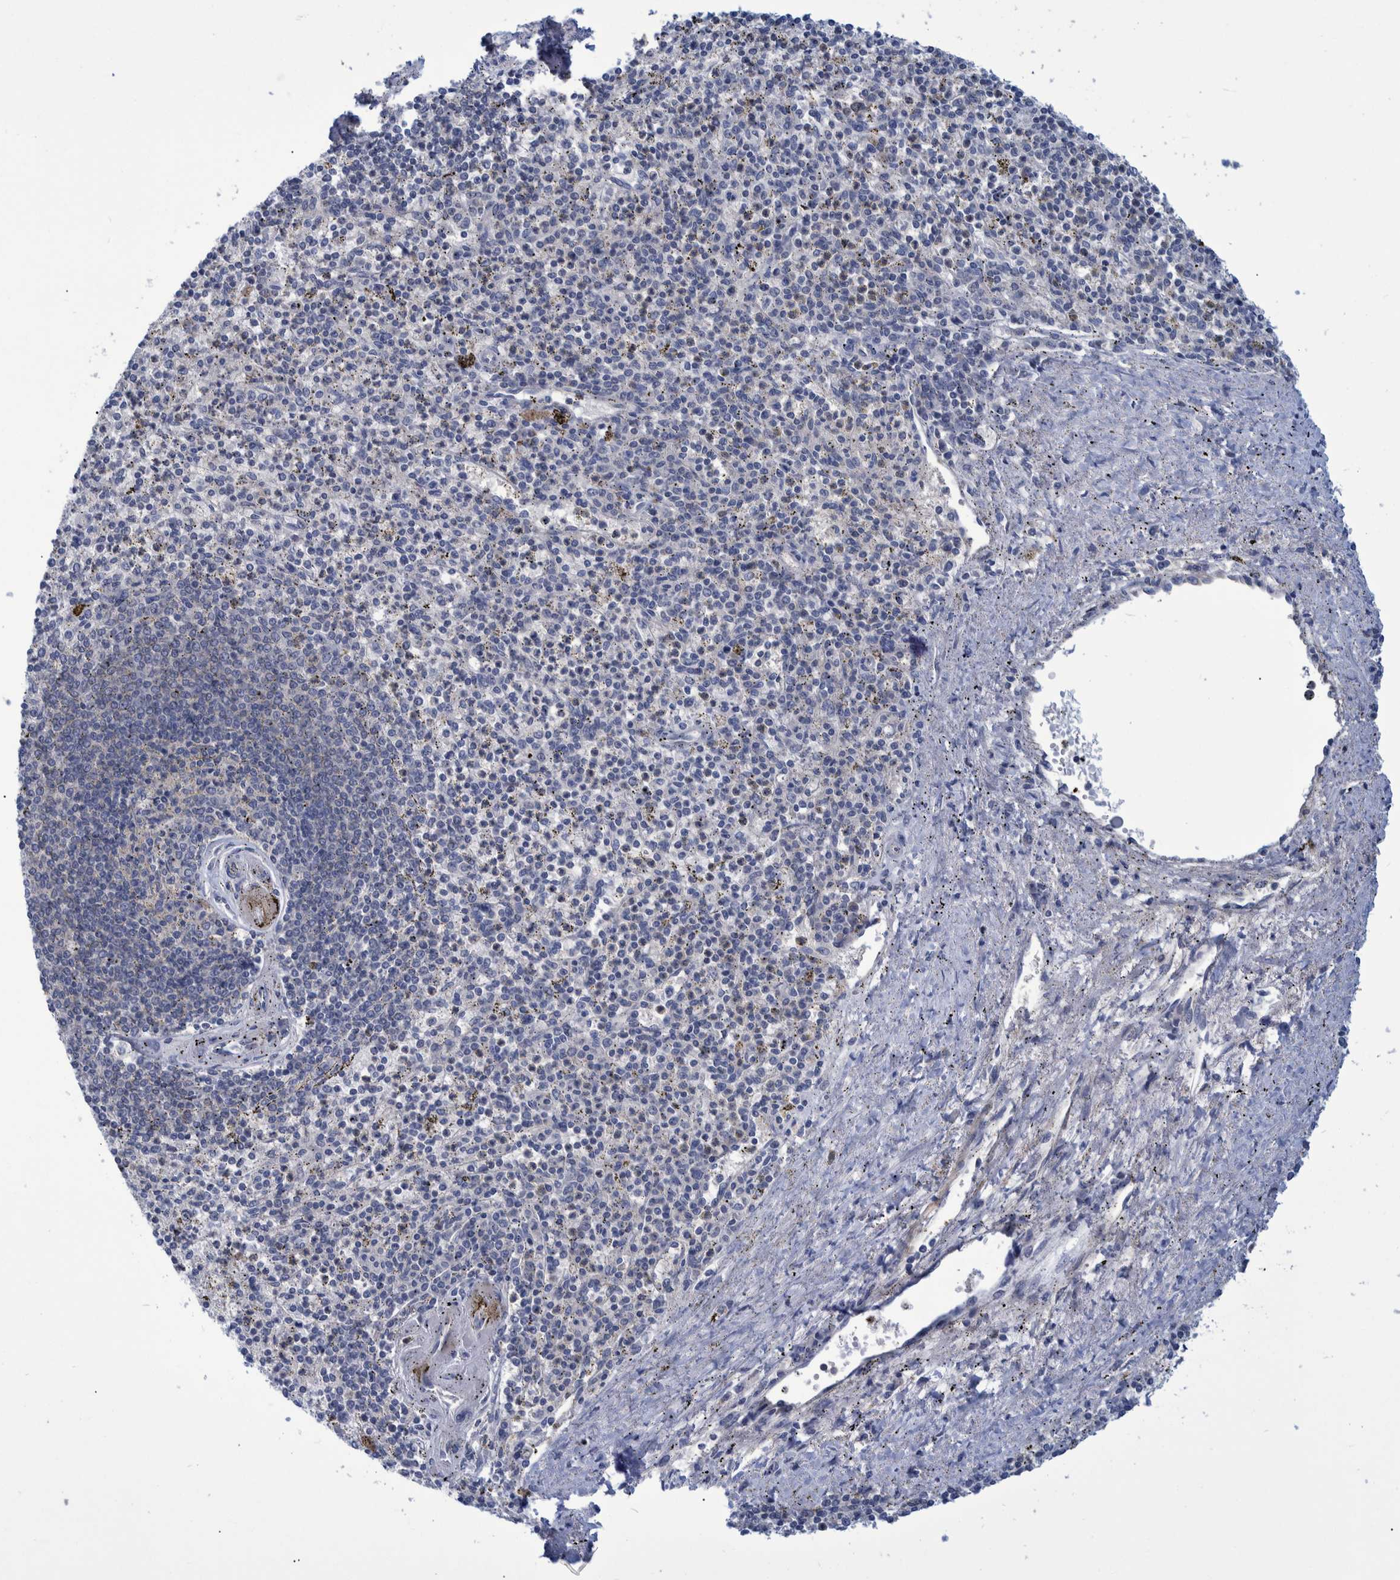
{"staining": {"intensity": "negative", "quantity": "none", "location": "none"}, "tissue": "spleen", "cell_type": "Cells in red pulp", "image_type": "normal", "snomed": [{"axis": "morphology", "description": "Normal tissue, NOS"}, {"axis": "topography", "description": "Spleen"}], "caption": "High magnification brightfield microscopy of benign spleen stained with DAB (brown) and counterstained with hematoxylin (blue): cells in red pulp show no significant staining. Brightfield microscopy of IHC stained with DAB (3,3'-diaminobenzidine) (brown) and hematoxylin (blue), captured at high magnification.", "gene": "PCYT2", "patient": {"sex": "male", "age": 72}}